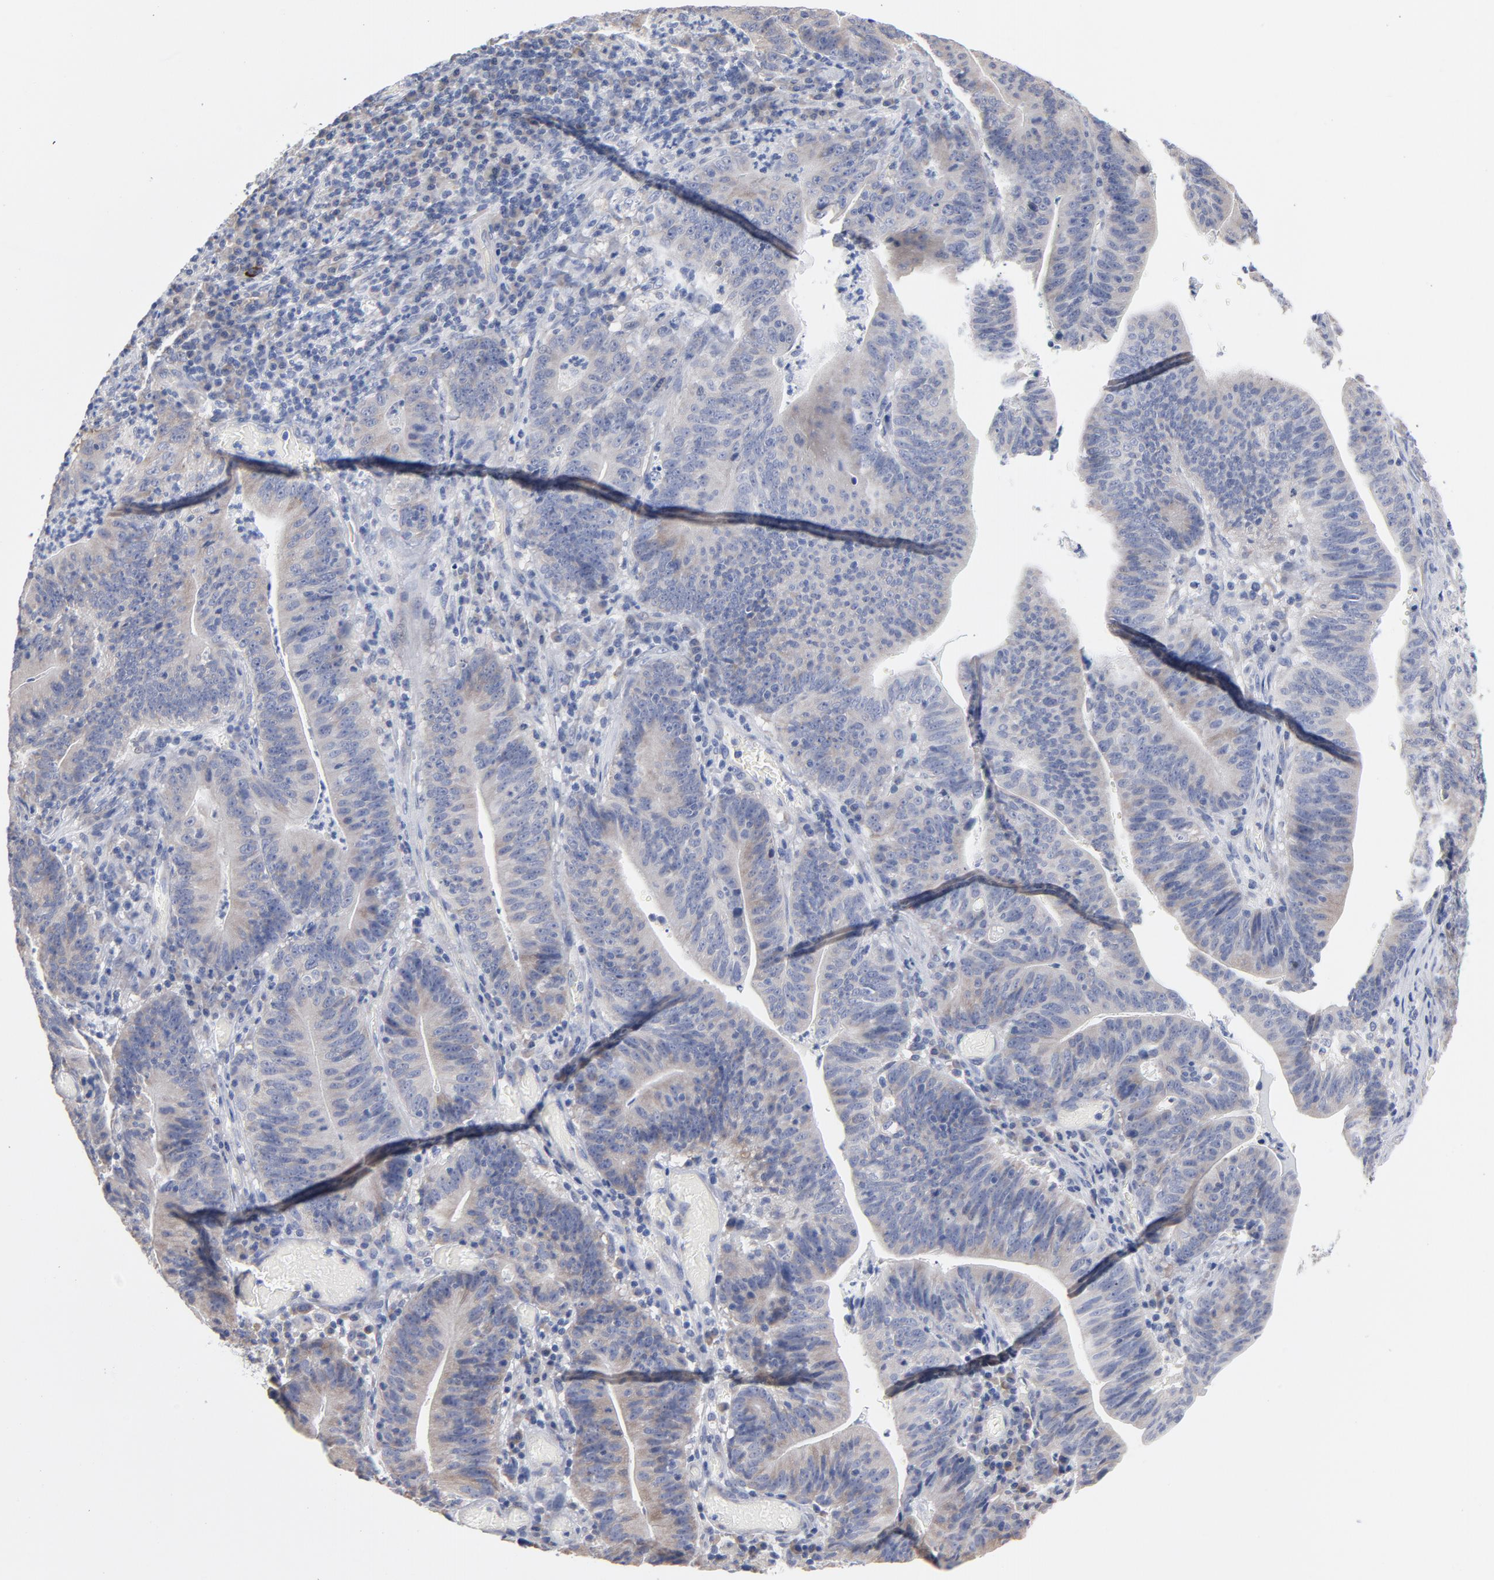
{"staining": {"intensity": "weak", "quantity": "25%-75%", "location": "cytoplasmic/membranous"}, "tissue": "stomach cancer", "cell_type": "Tumor cells", "image_type": "cancer", "snomed": [{"axis": "morphology", "description": "Adenocarcinoma, NOS"}, {"axis": "topography", "description": "Stomach, lower"}], "caption": "Immunohistochemistry (IHC) (DAB) staining of human stomach adenocarcinoma exhibits weak cytoplasmic/membranous protein staining in approximately 25%-75% of tumor cells.", "gene": "CPE", "patient": {"sex": "female", "age": 86}}